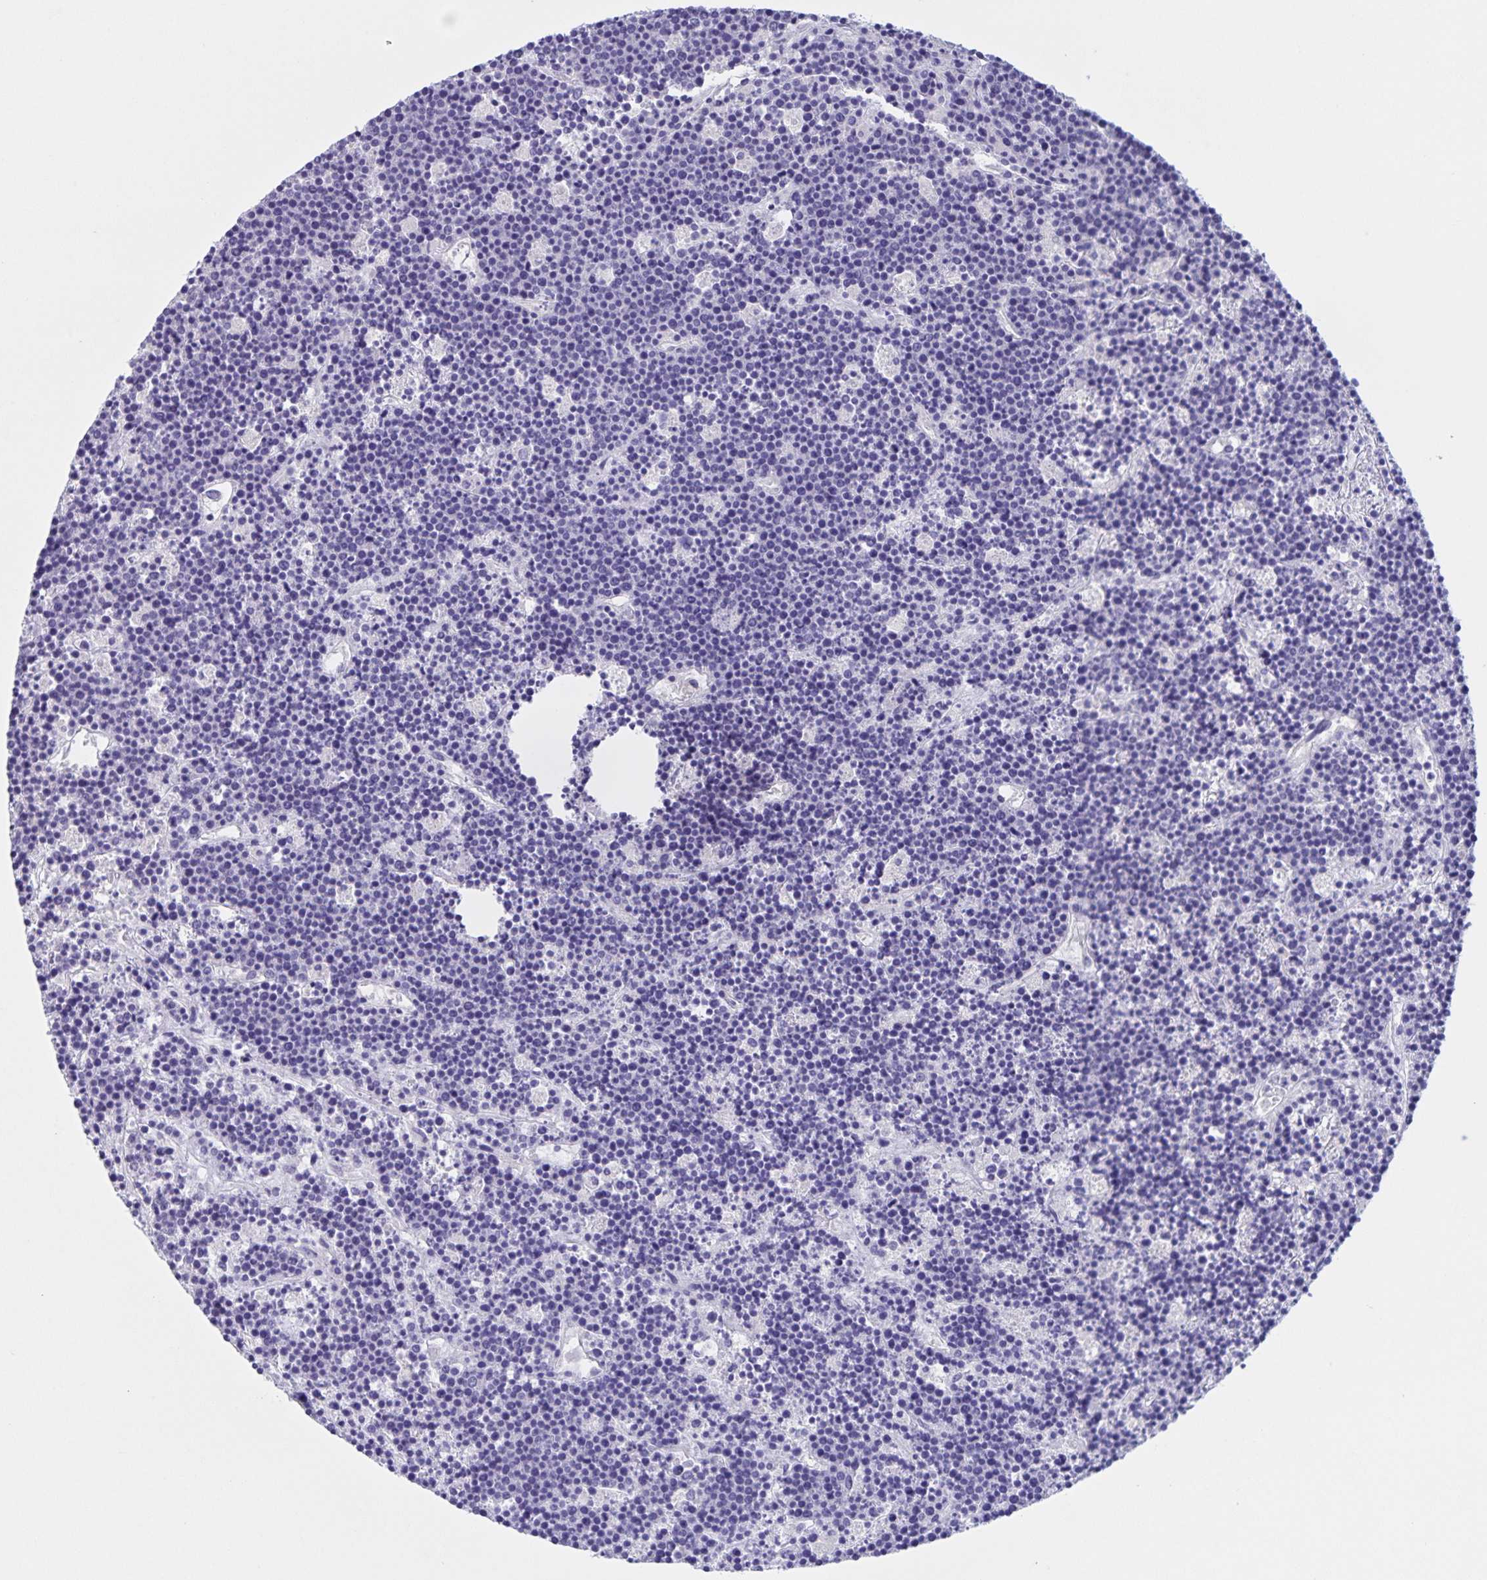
{"staining": {"intensity": "negative", "quantity": "none", "location": "none"}, "tissue": "lymphoma", "cell_type": "Tumor cells", "image_type": "cancer", "snomed": [{"axis": "morphology", "description": "Malignant lymphoma, non-Hodgkin's type, High grade"}, {"axis": "topography", "description": "Ovary"}], "caption": "Micrograph shows no significant protein expression in tumor cells of malignant lymphoma, non-Hodgkin's type (high-grade). The staining was performed using DAB to visualize the protein expression in brown, while the nuclei were stained in blue with hematoxylin (Magnification: 20x).", "gene": "DMGDH", "patient": {"sex": "female", "age": 56}}